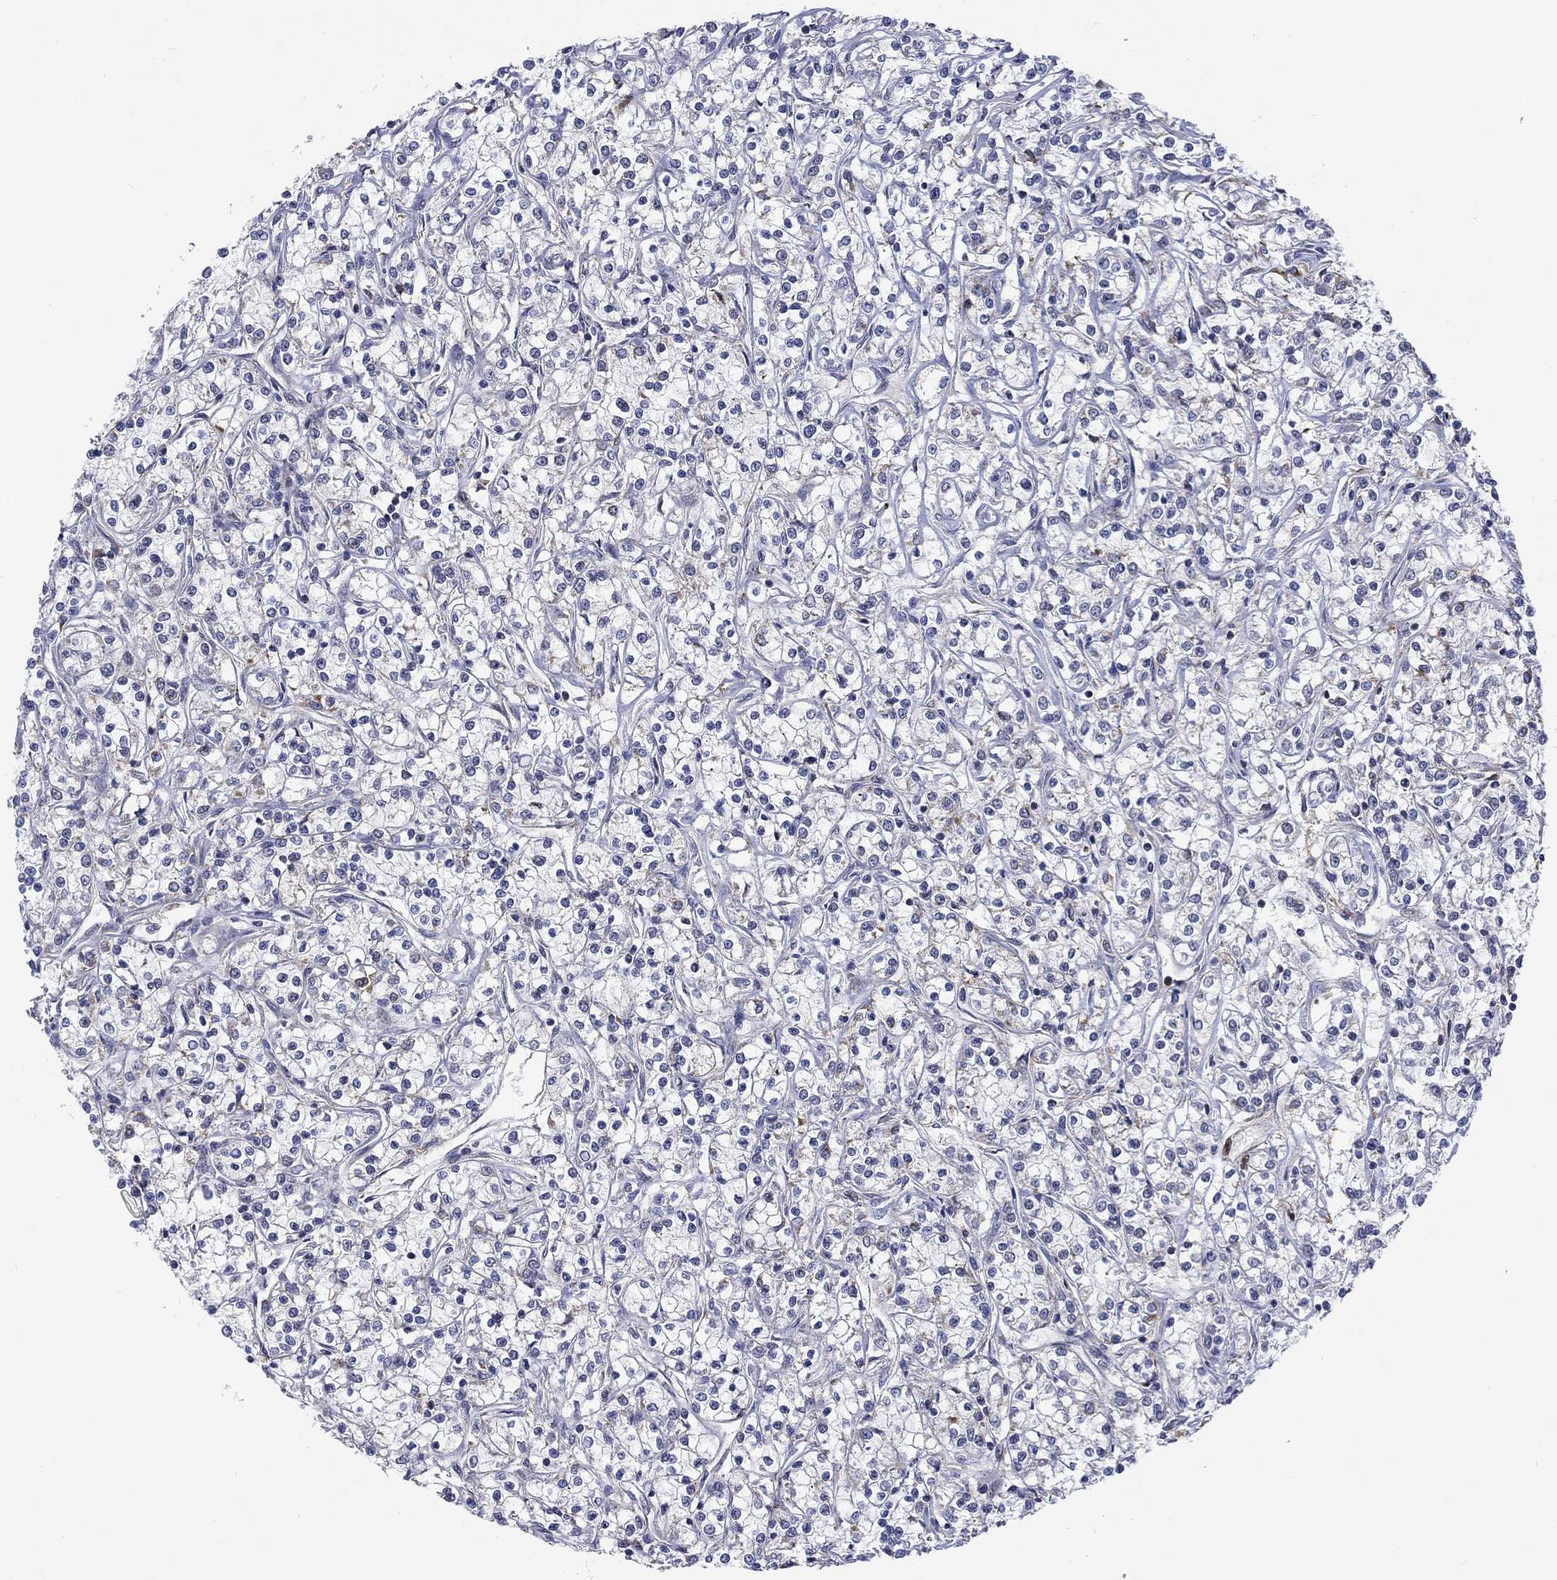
{"staining": {"intensity": "negative", "quantity": "none", "location": "none"}, "tissue": "renal cancer", "cell_type": "Tumor cells", "image_type": "cancer", "snomed": [{"axis": "morphology", "description": "Adenocarcinoma, NOS"}, {"axis": "topography", "description": "Kidney"}], "caption": "There is no significant staining in tumor cells of adenocarcinoma (renal). The staining was performed using DAB to visualize the protein expression in brown, while the nuclei were stained in blue with hematoxylin (Magnification: 20x).", "gene": "SLC35F2", "patient": {"sex": "female", "age": 59}}